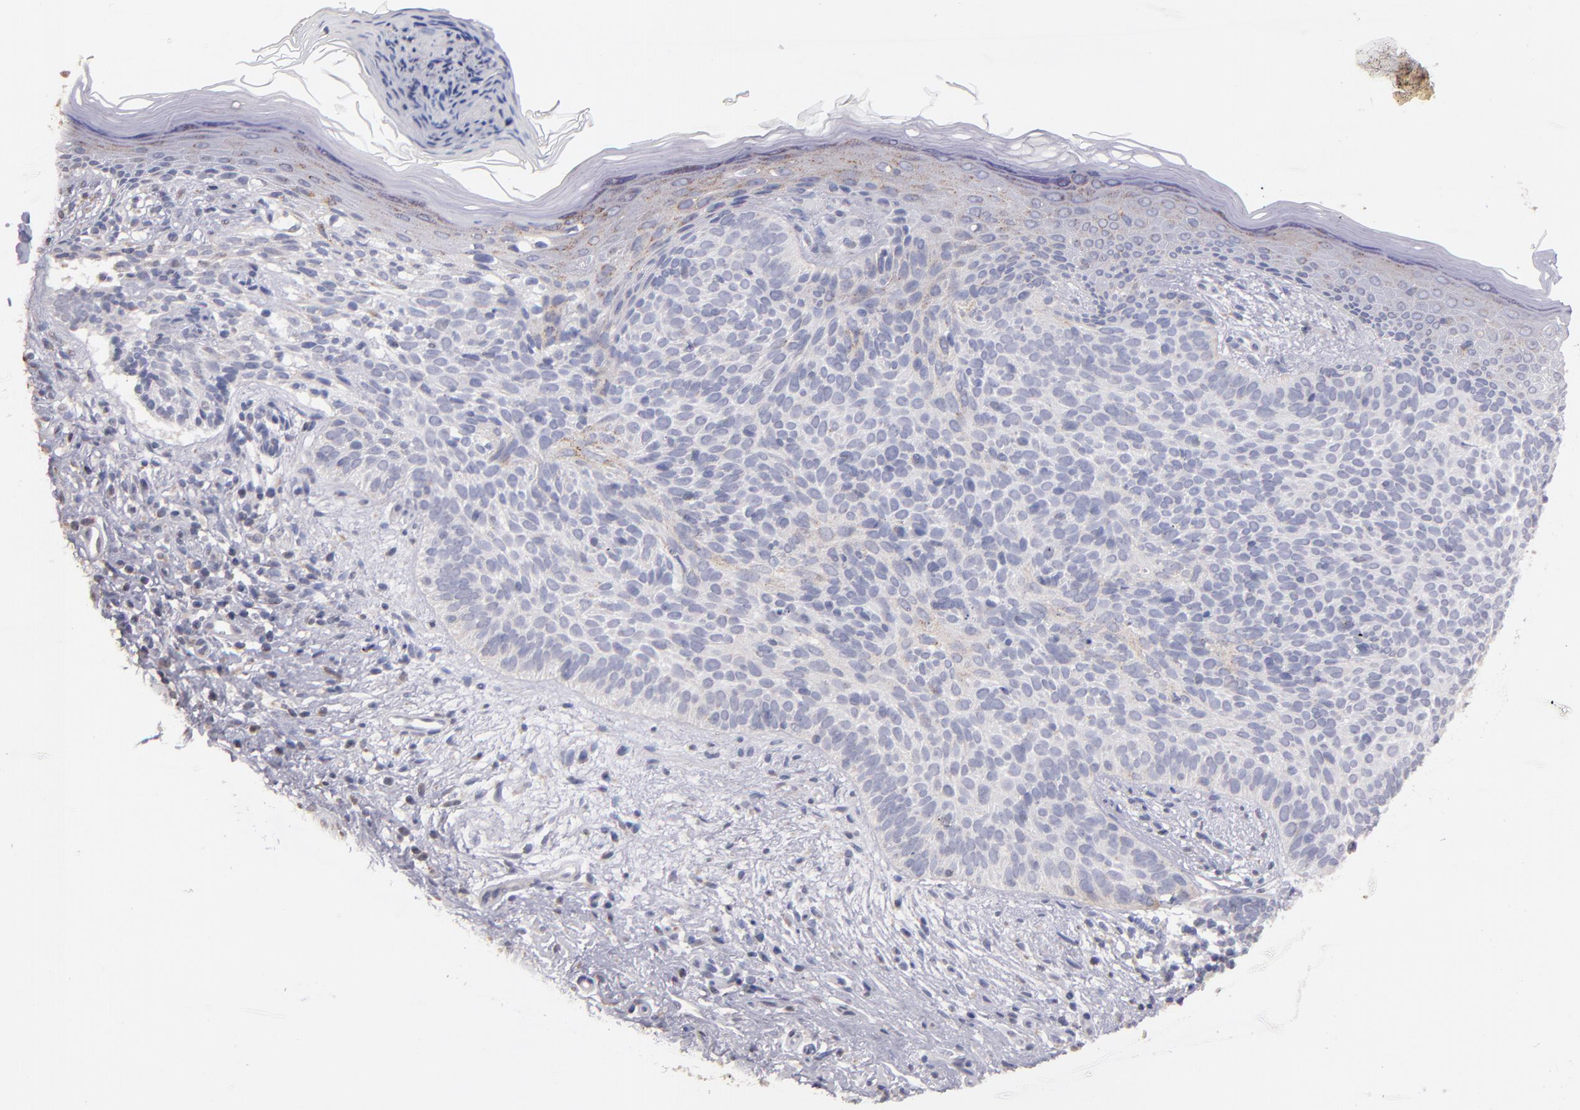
{"staining": {"intensity": "negative", "quantity": "none", "location": "none"}, "tissue": "skin cancer", "cell_type": "Tumor cells", "image_type": "cancer", "snomed": [{"axis": "morphology", "description": "Basal cell carcinoma"}, {"axis": "topography", "description": "Skin"}], "caption": "Immunohistochemical staining of skin cancer shows no significant positivity in tumor cells.", "gene": "CLTA", "patient": {"sex": "female", "age": 78}}